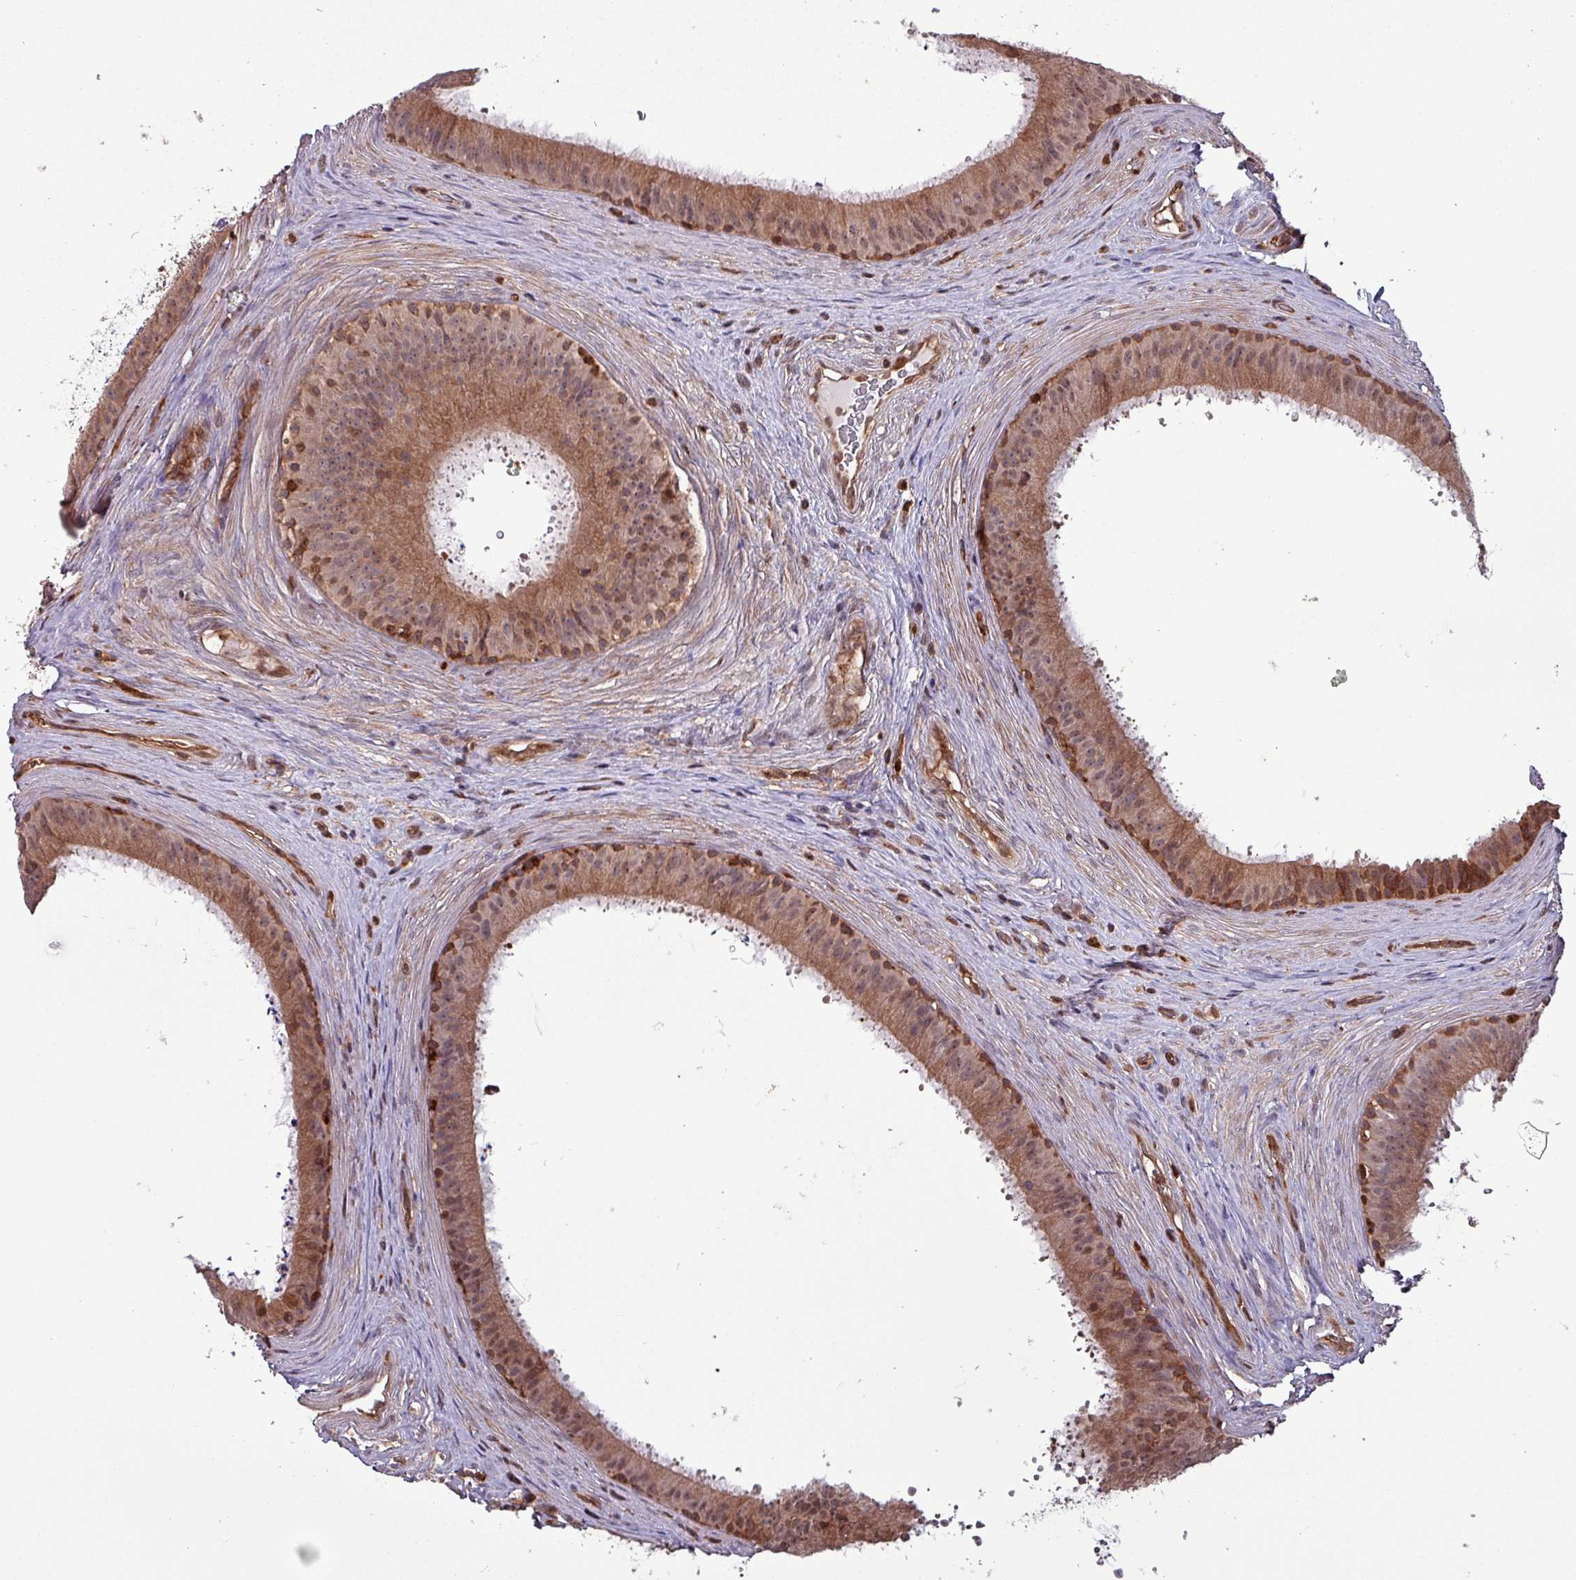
{"staining": {"intensity": "moderate", "quantity": ">75%", "location": "cytoplasmic/membranous,nuclear"}, "tissue": "epididymis", "cell_type": "Glandular cells", "image_type": "normal", "snomed": [{"axis": "morphology", "description": "Normal tissue, NOS"}, {"axis": "topography", "description": "Testis"}, {"axis": "topography", "description": "Epididymis"}], "caption": "Glandular cells exhibit moderate cytoplasmic/membranous,nuclear staining in about >75% of cells in unremarkable epididymis. The staining is performed using DAB (3,3'-diaminobenzidine) brown chromogen to label protein expression. The nuclei are counter-stained blue using hematoxylin.", "gene": "PSMB8", "patient": {"sex": "male", "age": 41}}